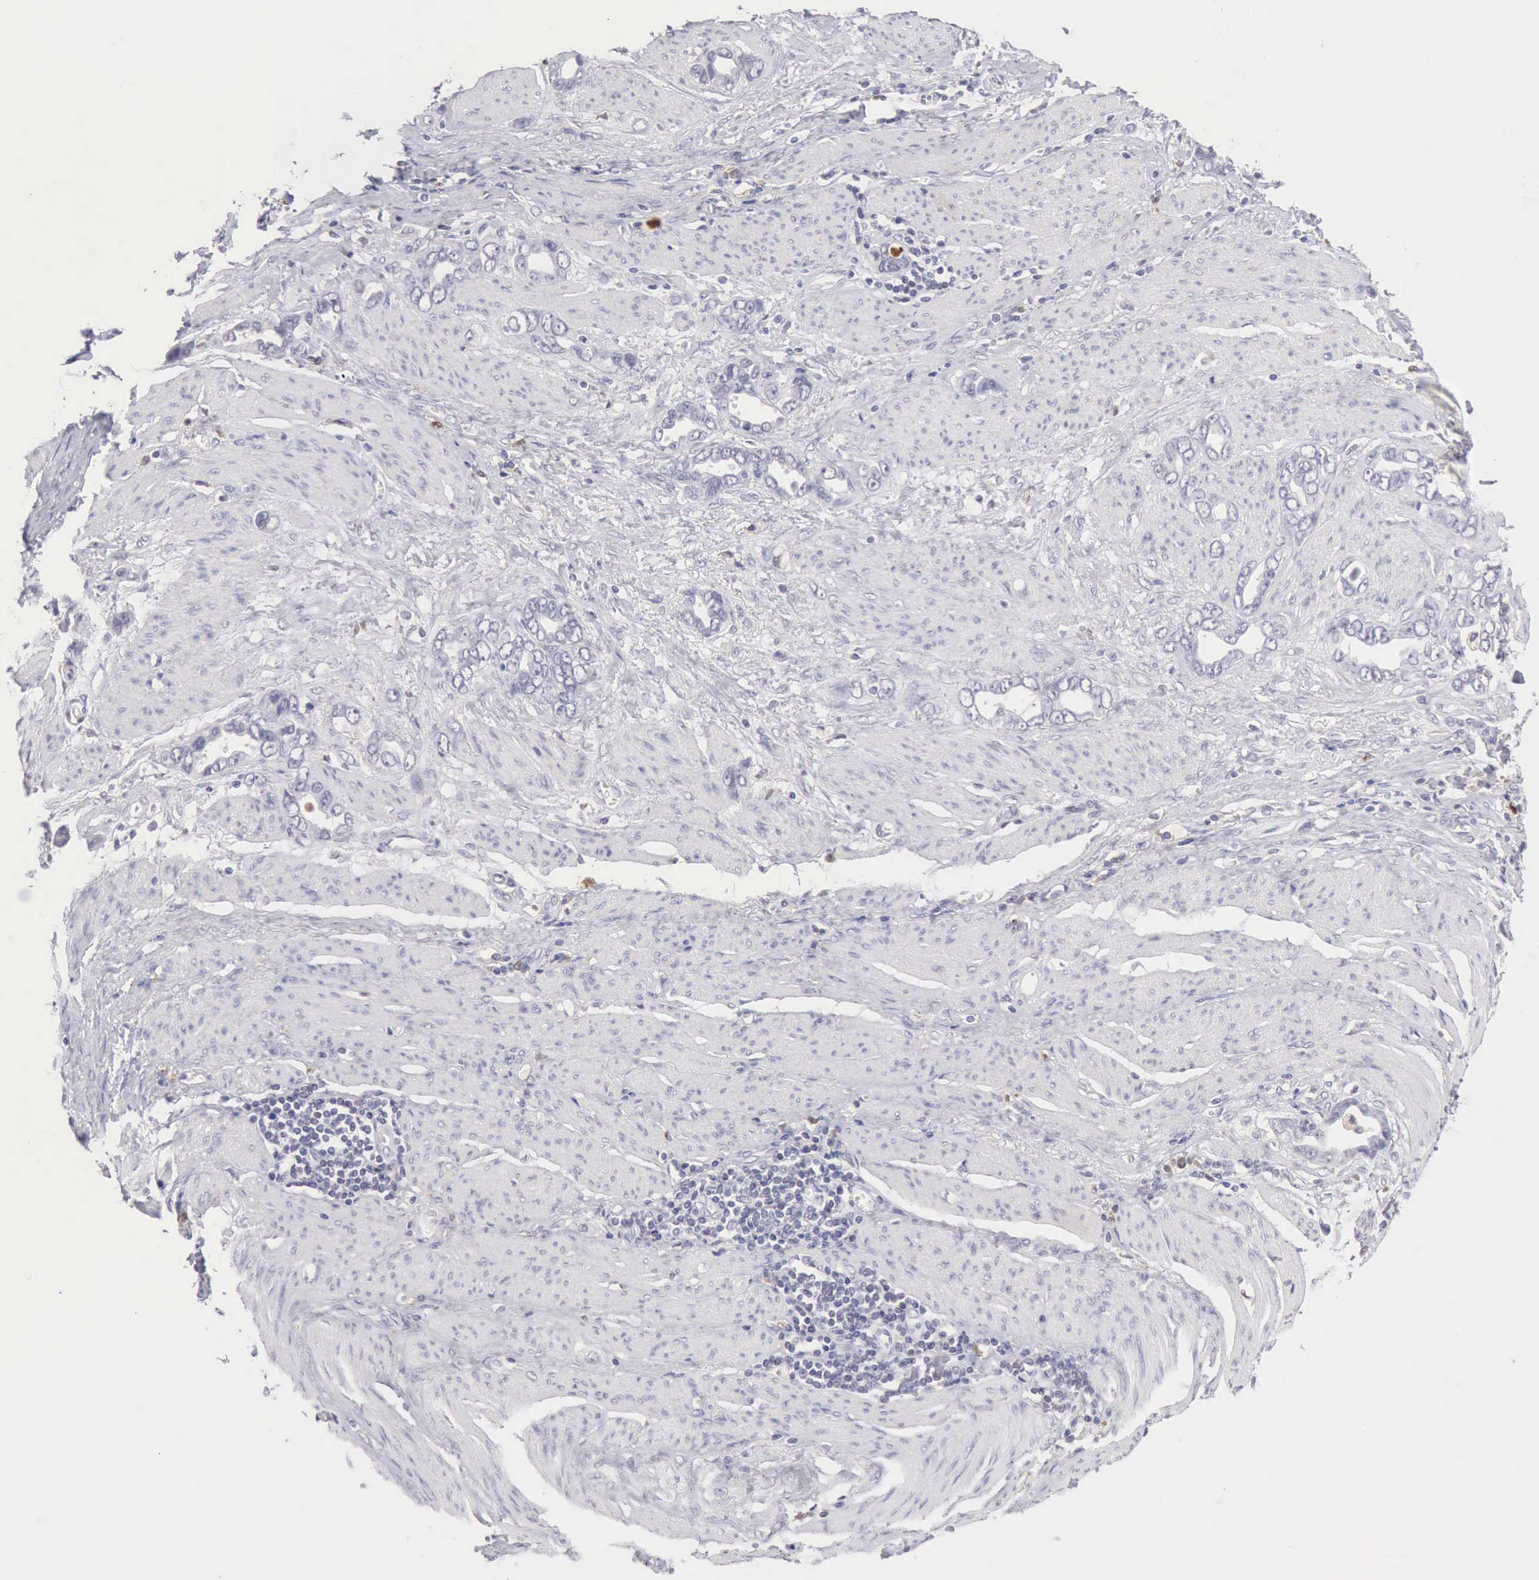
{"staining": {"intensity": "negative", "quantity": "none", "location": "none"}, "tissue": "stomach cancer", "cell_type": "Tumor cells", "image_type": "cancer", "snomed": [{"axis": "morphology", "description": "Adenocarcinoma, NOS"}, {"axis": "topography", "description": "Stomach"}], "caption": "Immunohistochemistry (IHC) of human stomach cancer reveals no positivity in tumor cells.", "gene": "RNASE1", "patient": {"sex": "male", "age": 78}}